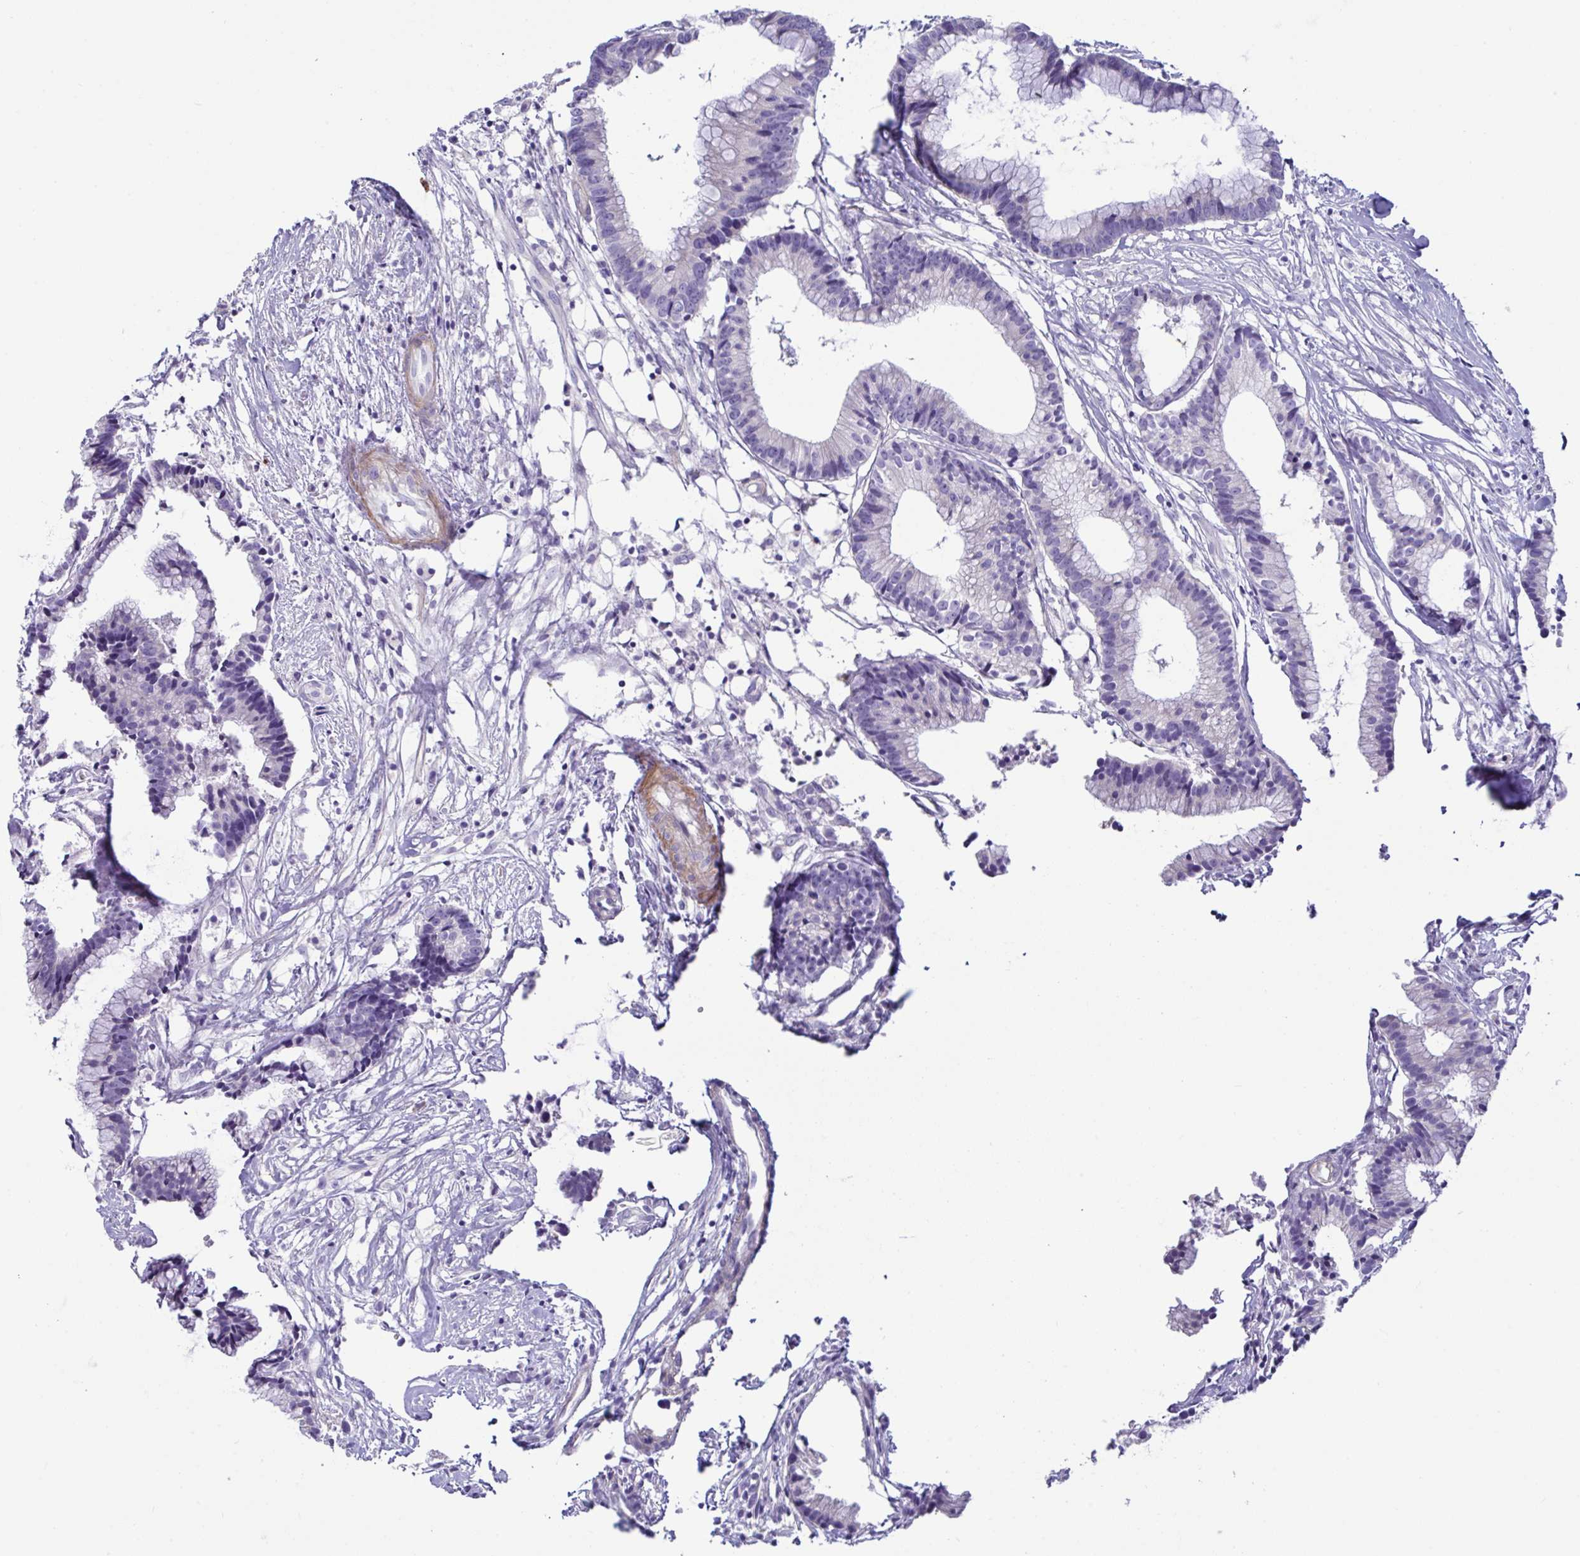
{"staining": {"intensity": "negative", "quantity": "none", "location": "none"}, "tissue": "colorectal cancer", "cell_type": "Tumor cells", "image_type": "cancer", "snomed": [{"axis": "morphology", "description": "Adenocarcinoma, NOS"}, {"axis": "topography", "description": "Colon"}], "caption": "Tumor cells are negative for brown protein staining in colorectal adenocarcinoma.", "gene": "MED11", "patient": {"sex": "female", "age": 78}}